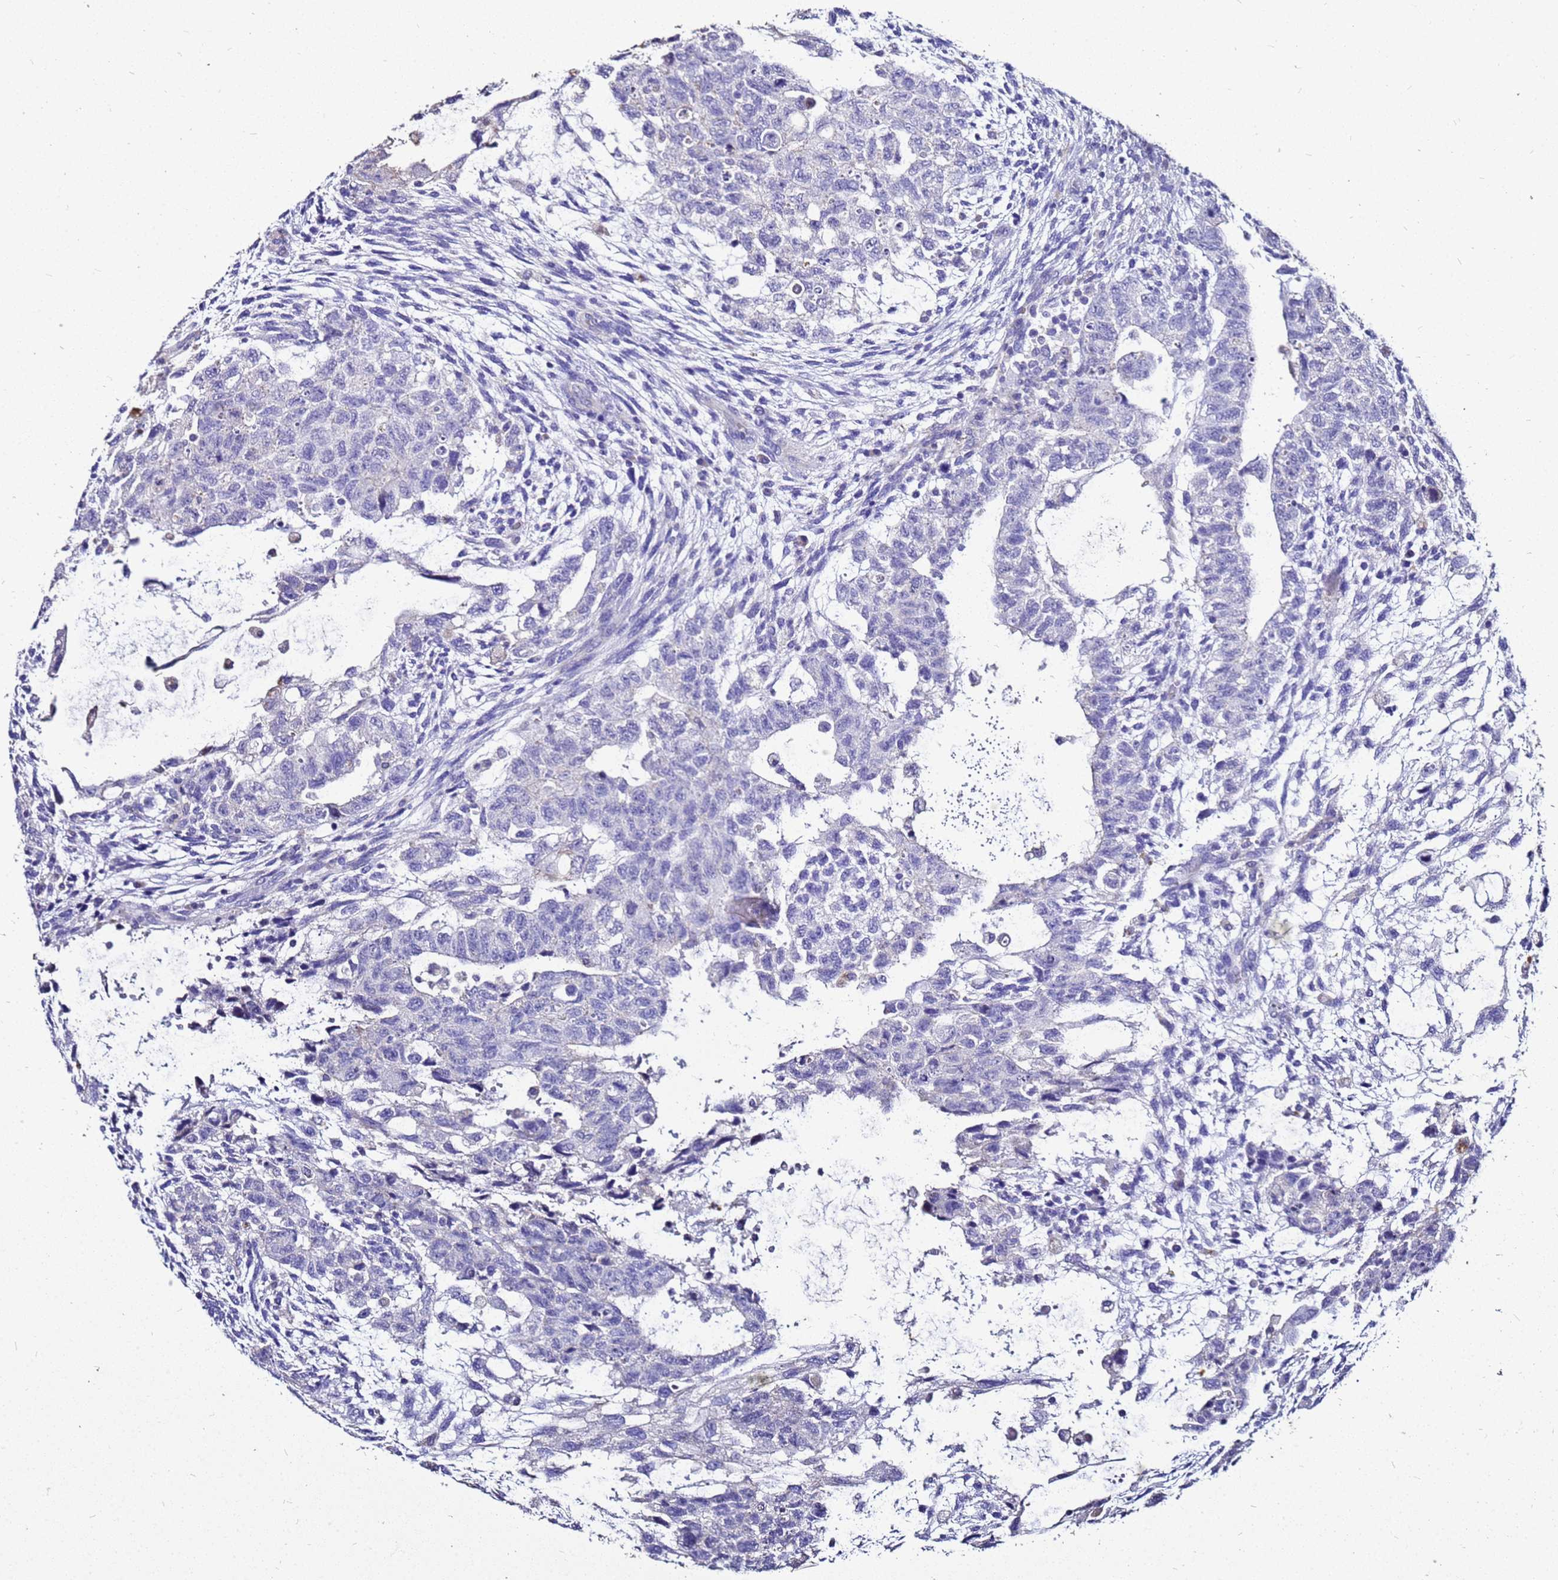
{"staining": {"intensity": "negative", "quantity": "none", "location": "none"}, "tissue": "testis cancer", "cell_type": "Tumor cells", "image_type": "cancer", "snomed": [{"axis": "morphology", "description": "Carcinoma, Embryonal, NOS"}, {"axis": "topography", "description": "Testis"}], "caption": "High power microscopy photomicrograph of an IHC photomicrograph of testis cancer (embryonal carcinoma), revealing no significant staining in tumor cells. Nuclei are stained in blue.", "gene": "S100A2", "patient": {"sex": "male", "age": 36}}